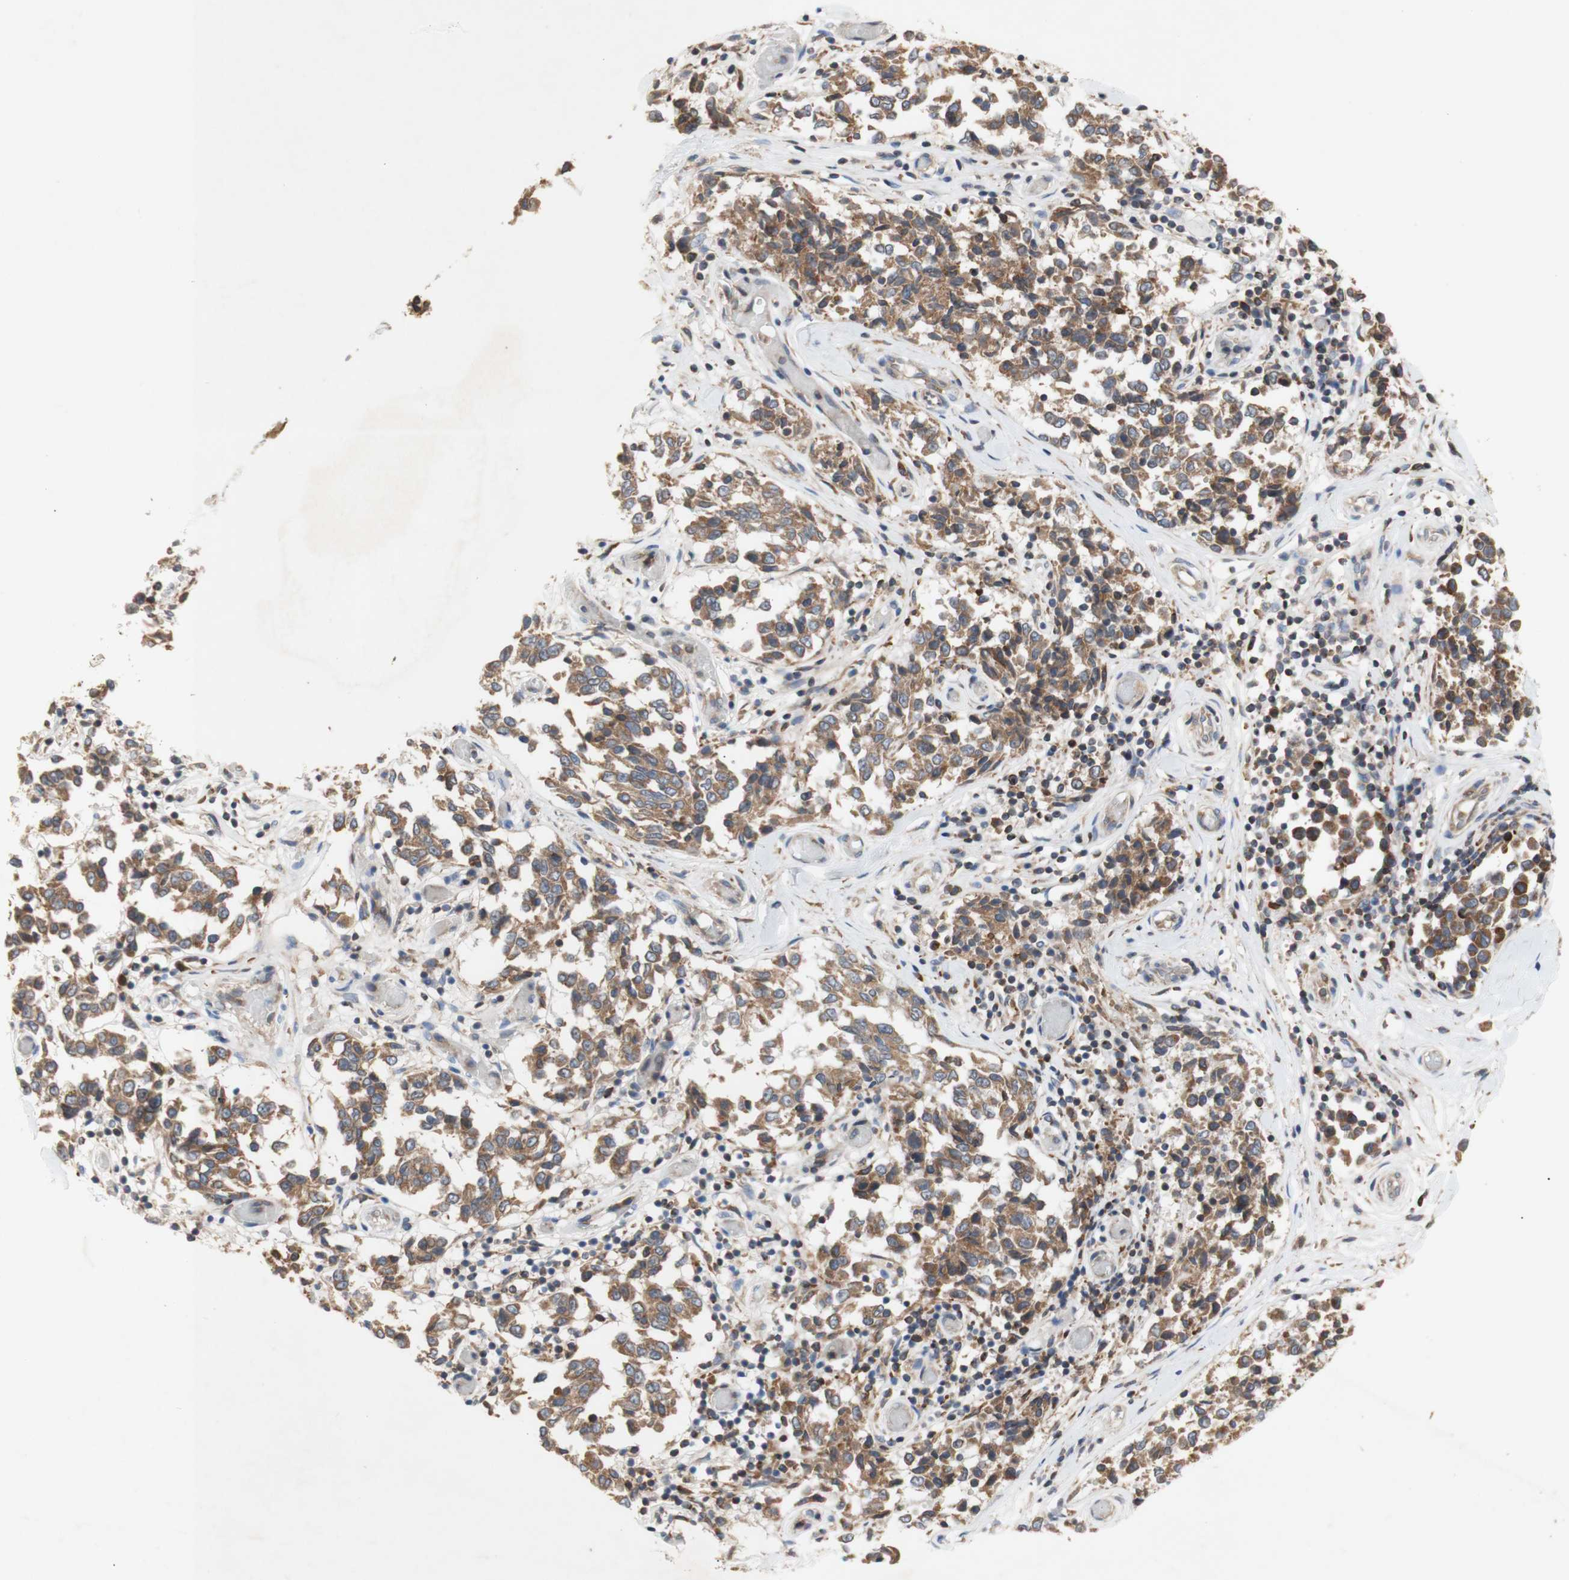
{"staining": {"intensity": "moderate", "quantity": ">75%", "location": "cytoplasmic/membranous"}, "tissue": "melanoma", "cell_type": "Tumor cells", "image_type": "cancer", "snomed": [{"axis": "morphology", "description": "Malignant melanoma, NOS"}, {"axis": "topography", "description": "Skin"}], "caption": "Approximately >75% of tumor cells in melanoma exhibit moderate cytoplasmic/membranous protein staining as visualized by brown immunohistochemical staining.", "gene": "IKBKG", "patient": {"sex": "female", "age": 64}}